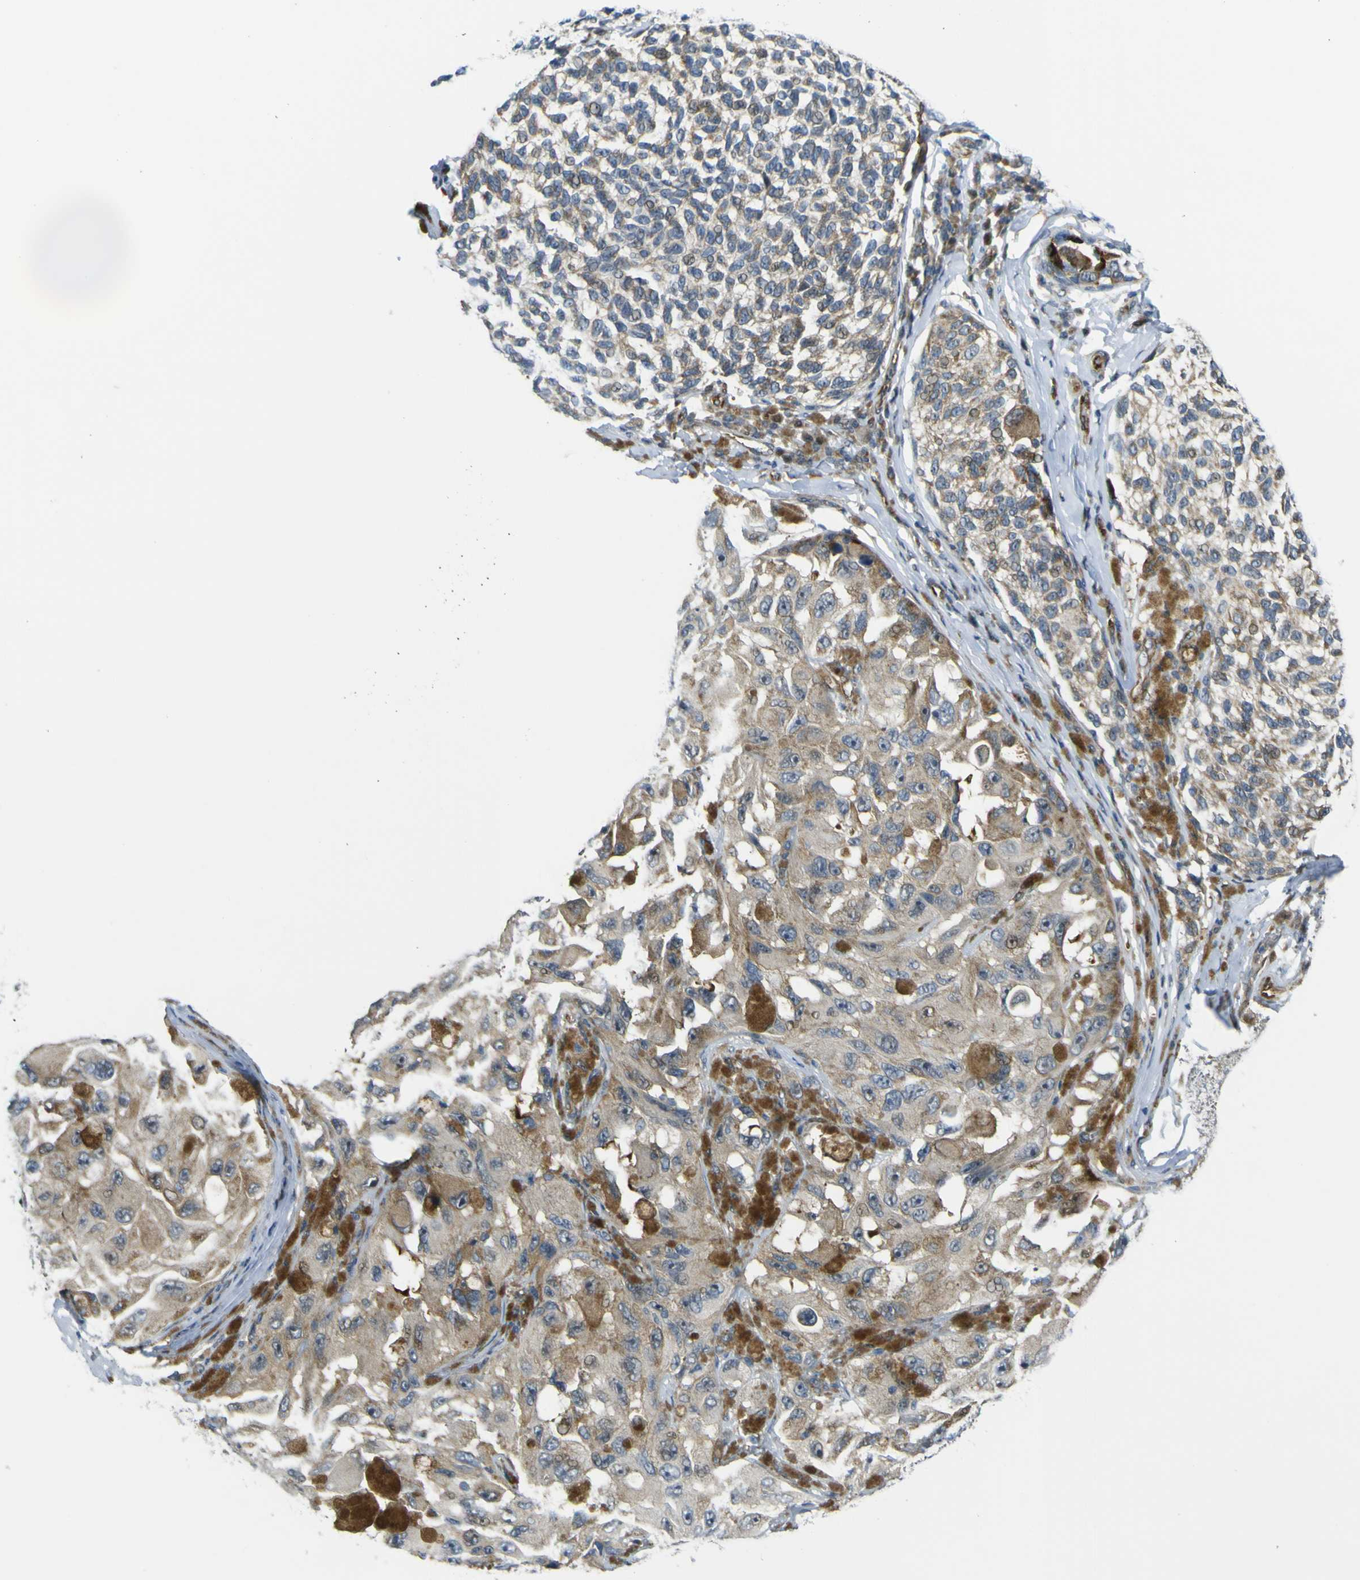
{"staining": {"intensity": "moderate", "quantity": ">75%", "location": "cytoplasmic/membranous"}, "tissue": "melanoma", "cell_type": "Tumor cells", "image_type": "cancer", "snomed": [{"axis": "morphology", "description": "Malignant melanoma, NOS"}, {"axis": "topography", "description": "Skin"}], "caption": "Human melanoma stained for a protein (brown) shows moderate cytoplasmic/membranous positive expression in approximately >75% of tumor cells.", "gene": "KDM7A", "patient": {"sex": "female", "age": 73}}